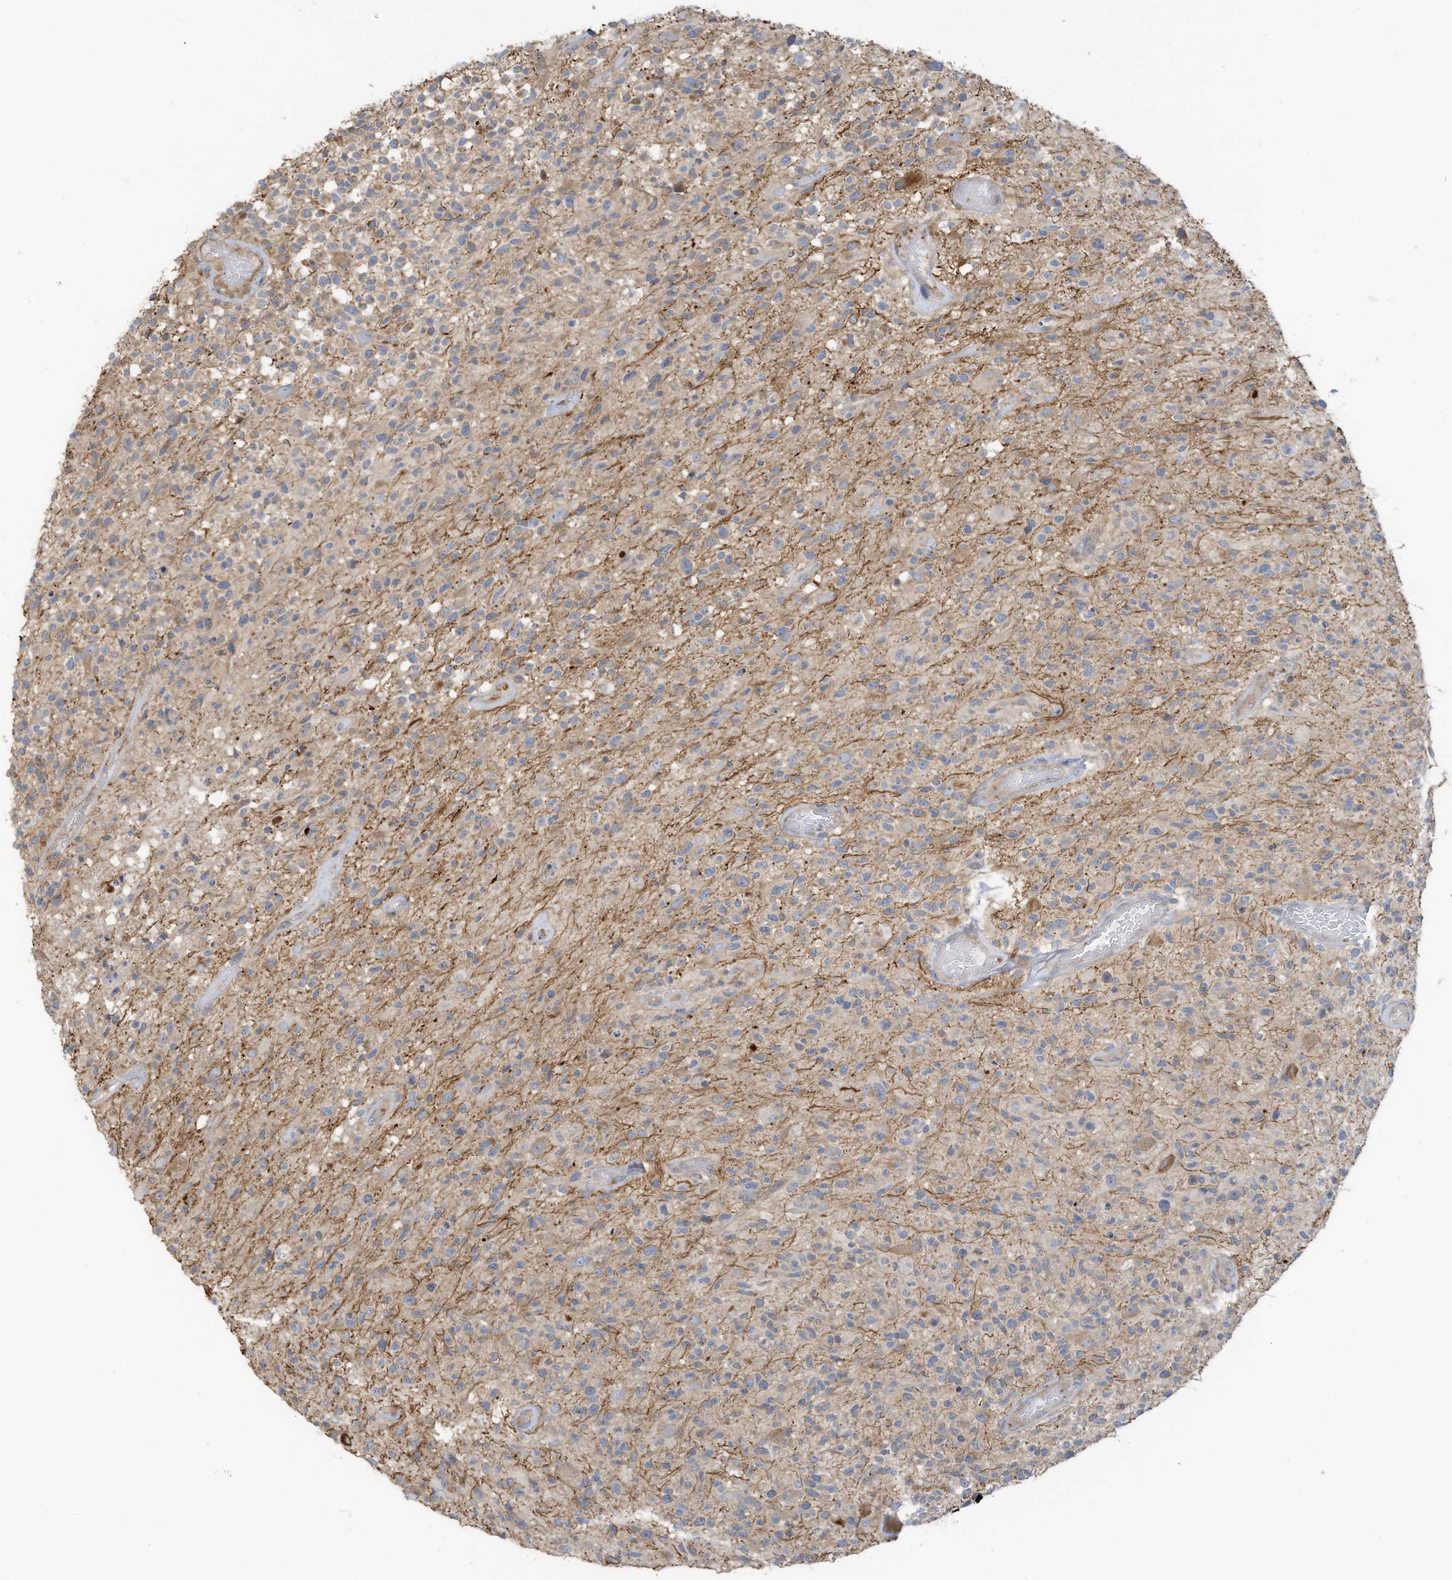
{"staining": {"intensity": "negative", "quantity": "none", "location": "none"}, "tissue": "glioma", "cell_type": "Tumor cells", "image_type": "cancer", "snomed": [{"axis": "morphology", "description": "Glioma, malignant, High grade"}, {"axis": "morphology", "description": "Glioblastoma, NOS"}, {"axis": "topography", "description": "Brain"}], "caption": "Image shows no protein positivity in tumor cells of glioma tissue.", "gene": "GTPBP2", "patient": {"sex": "male", "age": 60}}